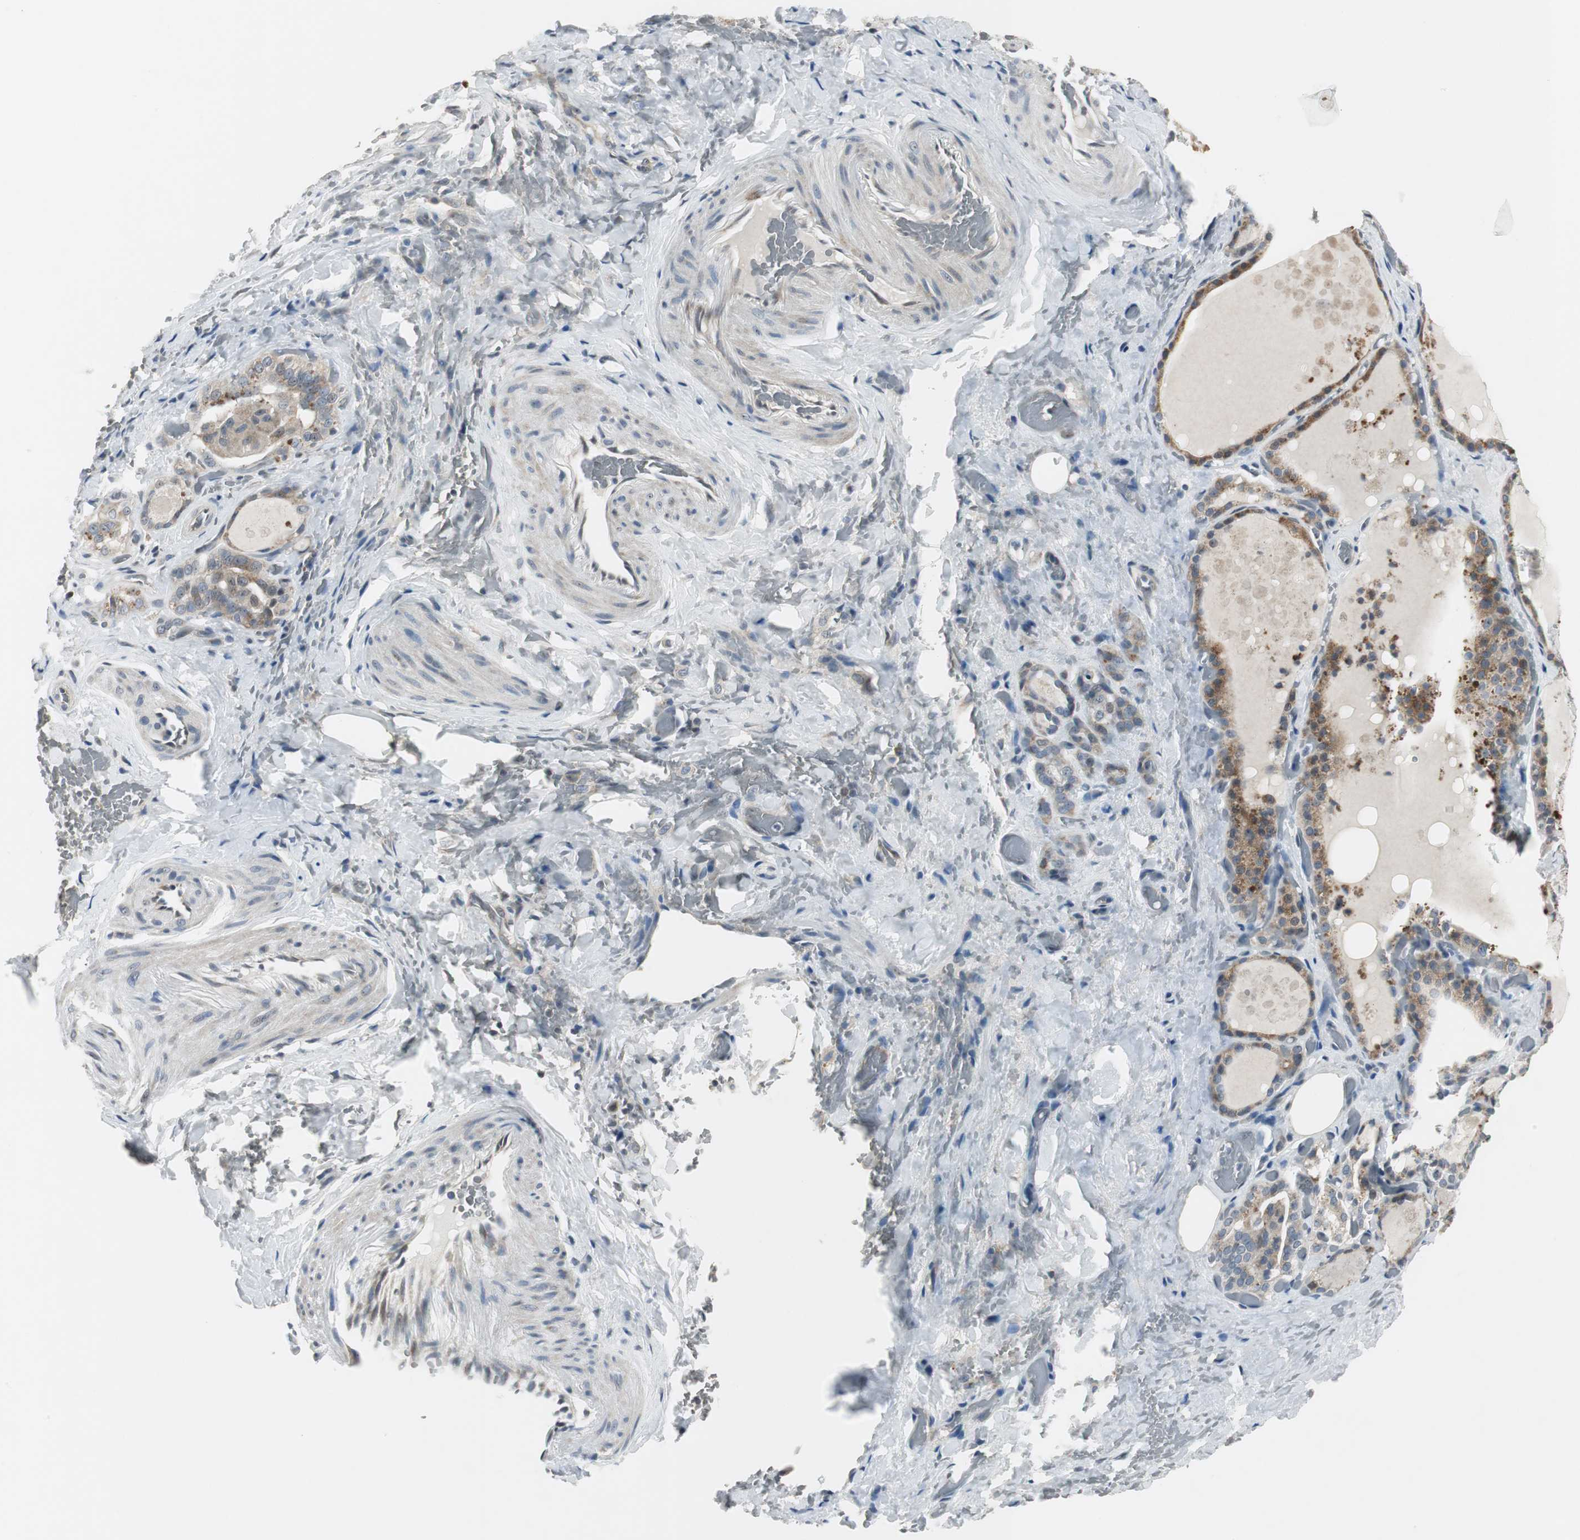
{"staining": {"intensity": "moderate", "quantity": ">75%", "location": "cytoplasmic/membranous"}, "tissue": "thyroid gland", "cell_type": "Glandular cells", "image_type": "normal", "snomed": [{"axis": "morphology", "description": "Normal tissue, NOS"}, {"axis": "topography", "description": "Thyroid gland"}], "caption": "Immunohistochemistry staining of benign thyroid gland, which exhibits medium levels of moderate cytoplasmic/membranous expression in approximately >75% of glandular cells indicating moderate cytoplasmic/membranous protein staining. The staining was performed using DAB (3,3'-diaminobenzidine) (brown) for protein detection and nuclei were counterstained in hematoxylin (blue).", "gene": "CCT5", "patient": {"sex": "male", "age": 61}}